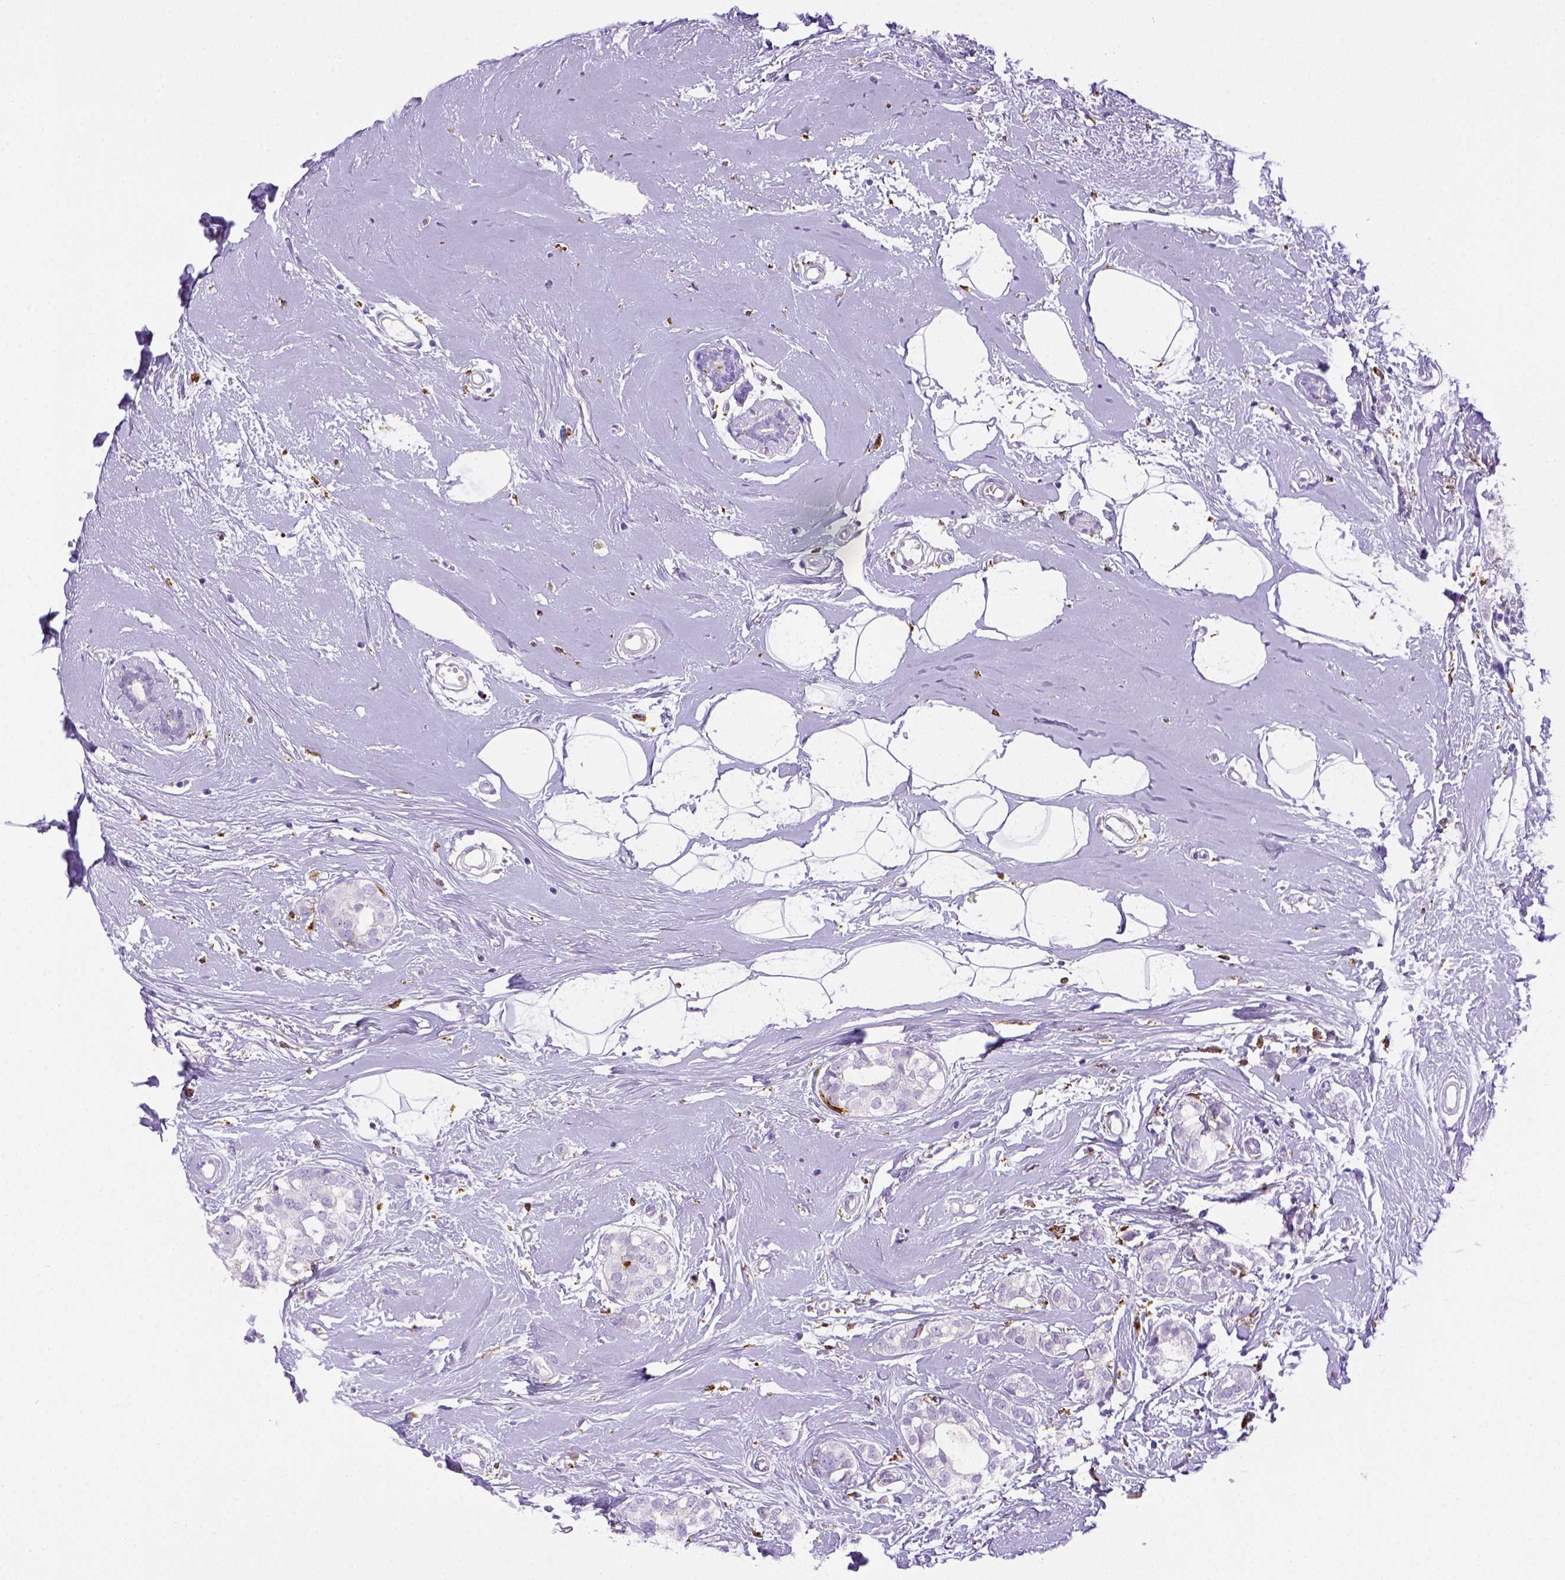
{"staining": {"intensity": "negative", "quantity": "none", "location": "none"}, "tissue": "breast cancer", "cell_type": "Tumor cells", "image_type": "cancer", "snomed": [{"axis": "morphology", "description": "Duct carcinoma"}, {"axis": "topography", "description": "Breast"}], "caption": "A histopathology image of human invasive ductal carcinoma (breast) is negative for staining in tumor cells.", "gene": "CD68", "patient": {"sex": "female", "age": 40}}